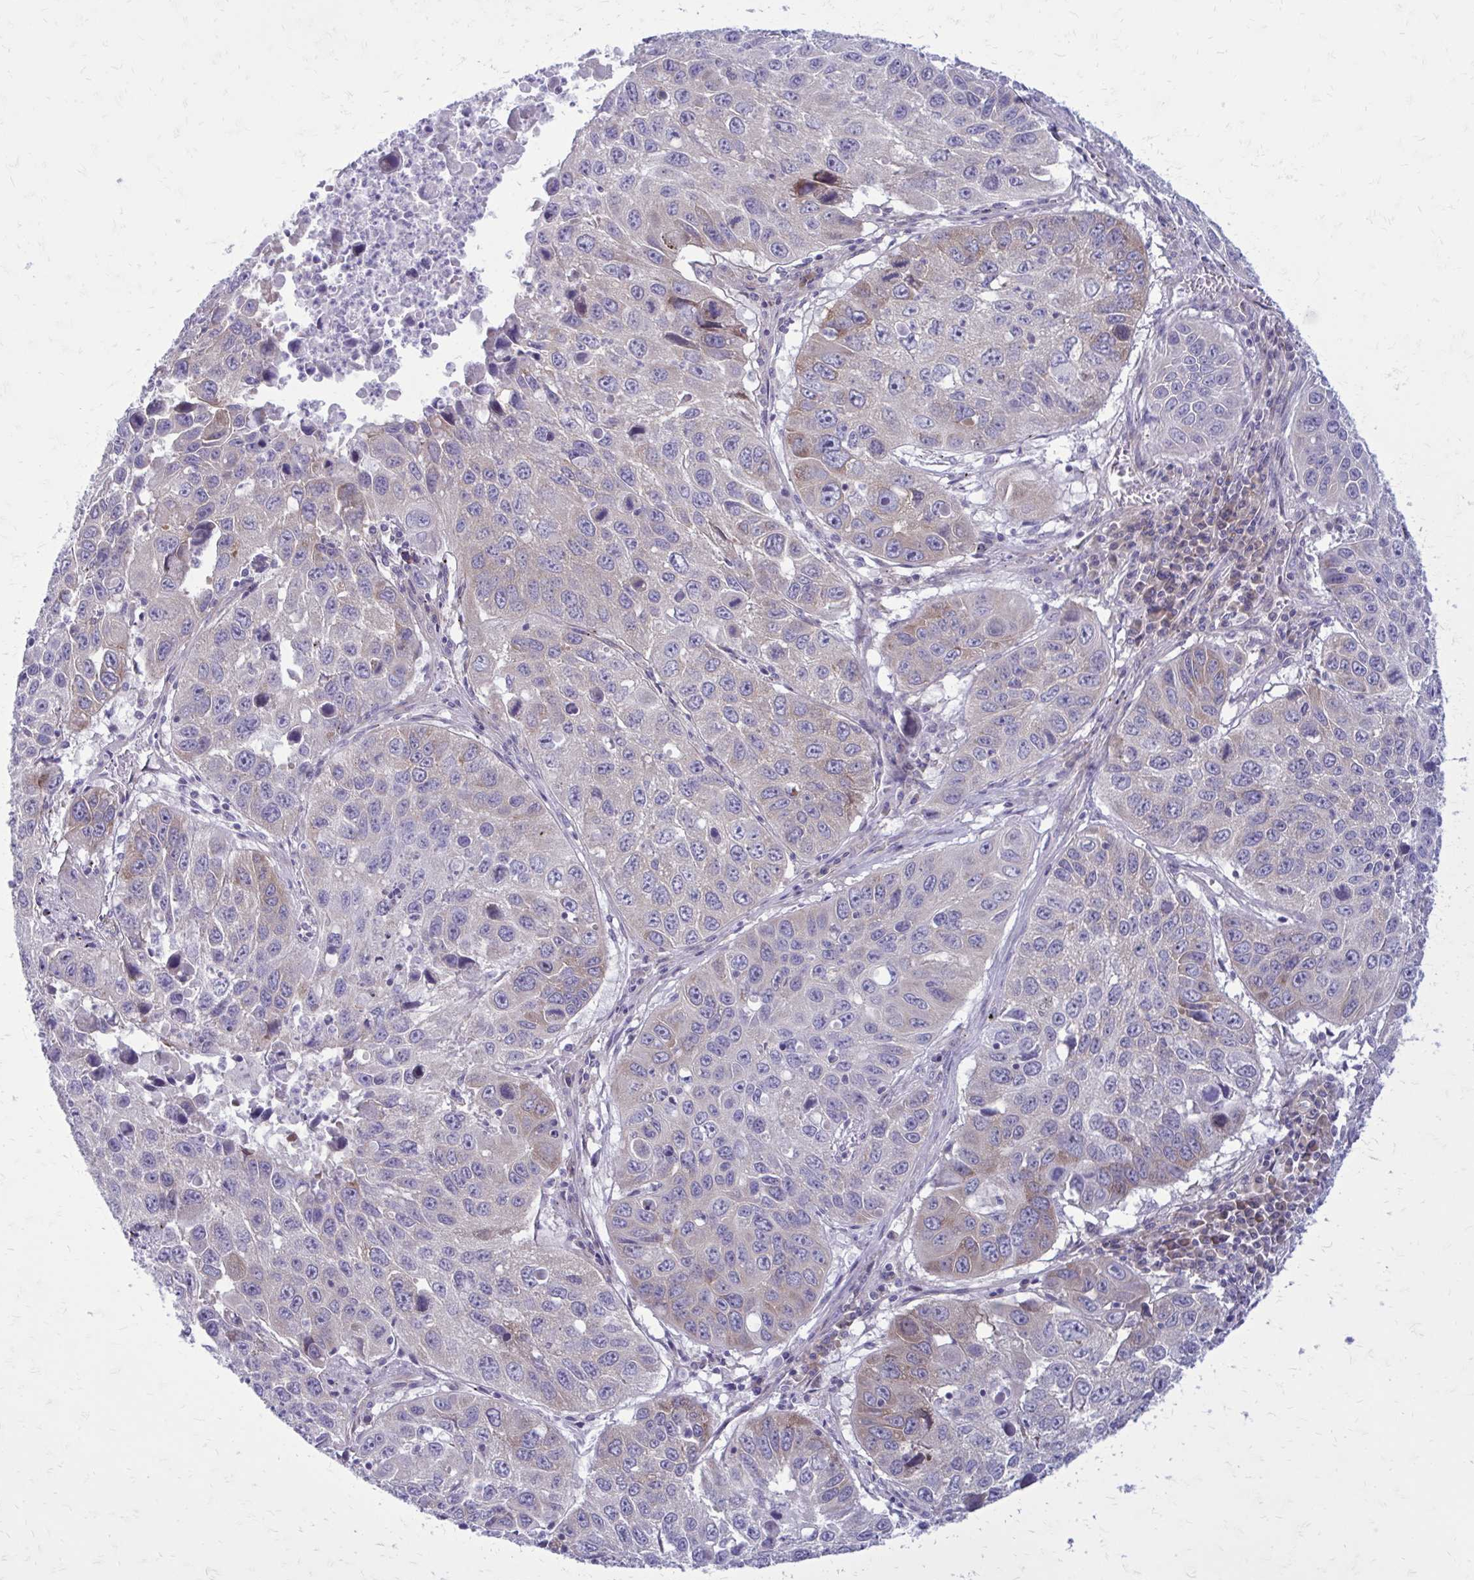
{"staining": {"intensity": "weak", "quantity": "<25%", "location": "cytoplasmic/membranous"}, "tissue": "lung cancer", "cell_type": "Tumor cells", "image_type": "cancer", "snomed": [{"axis": "morphology", "description": "Squamous cell carcinoma, NOS"}, {"axis": "topography", "description": "Lung"}], "caption": "The histopathology image reveals no significant expression in tumor cells of lung squamous cell carcinoma.", "gene": "GIGYF2", "patient": {"sex": "female", "age": 61}}